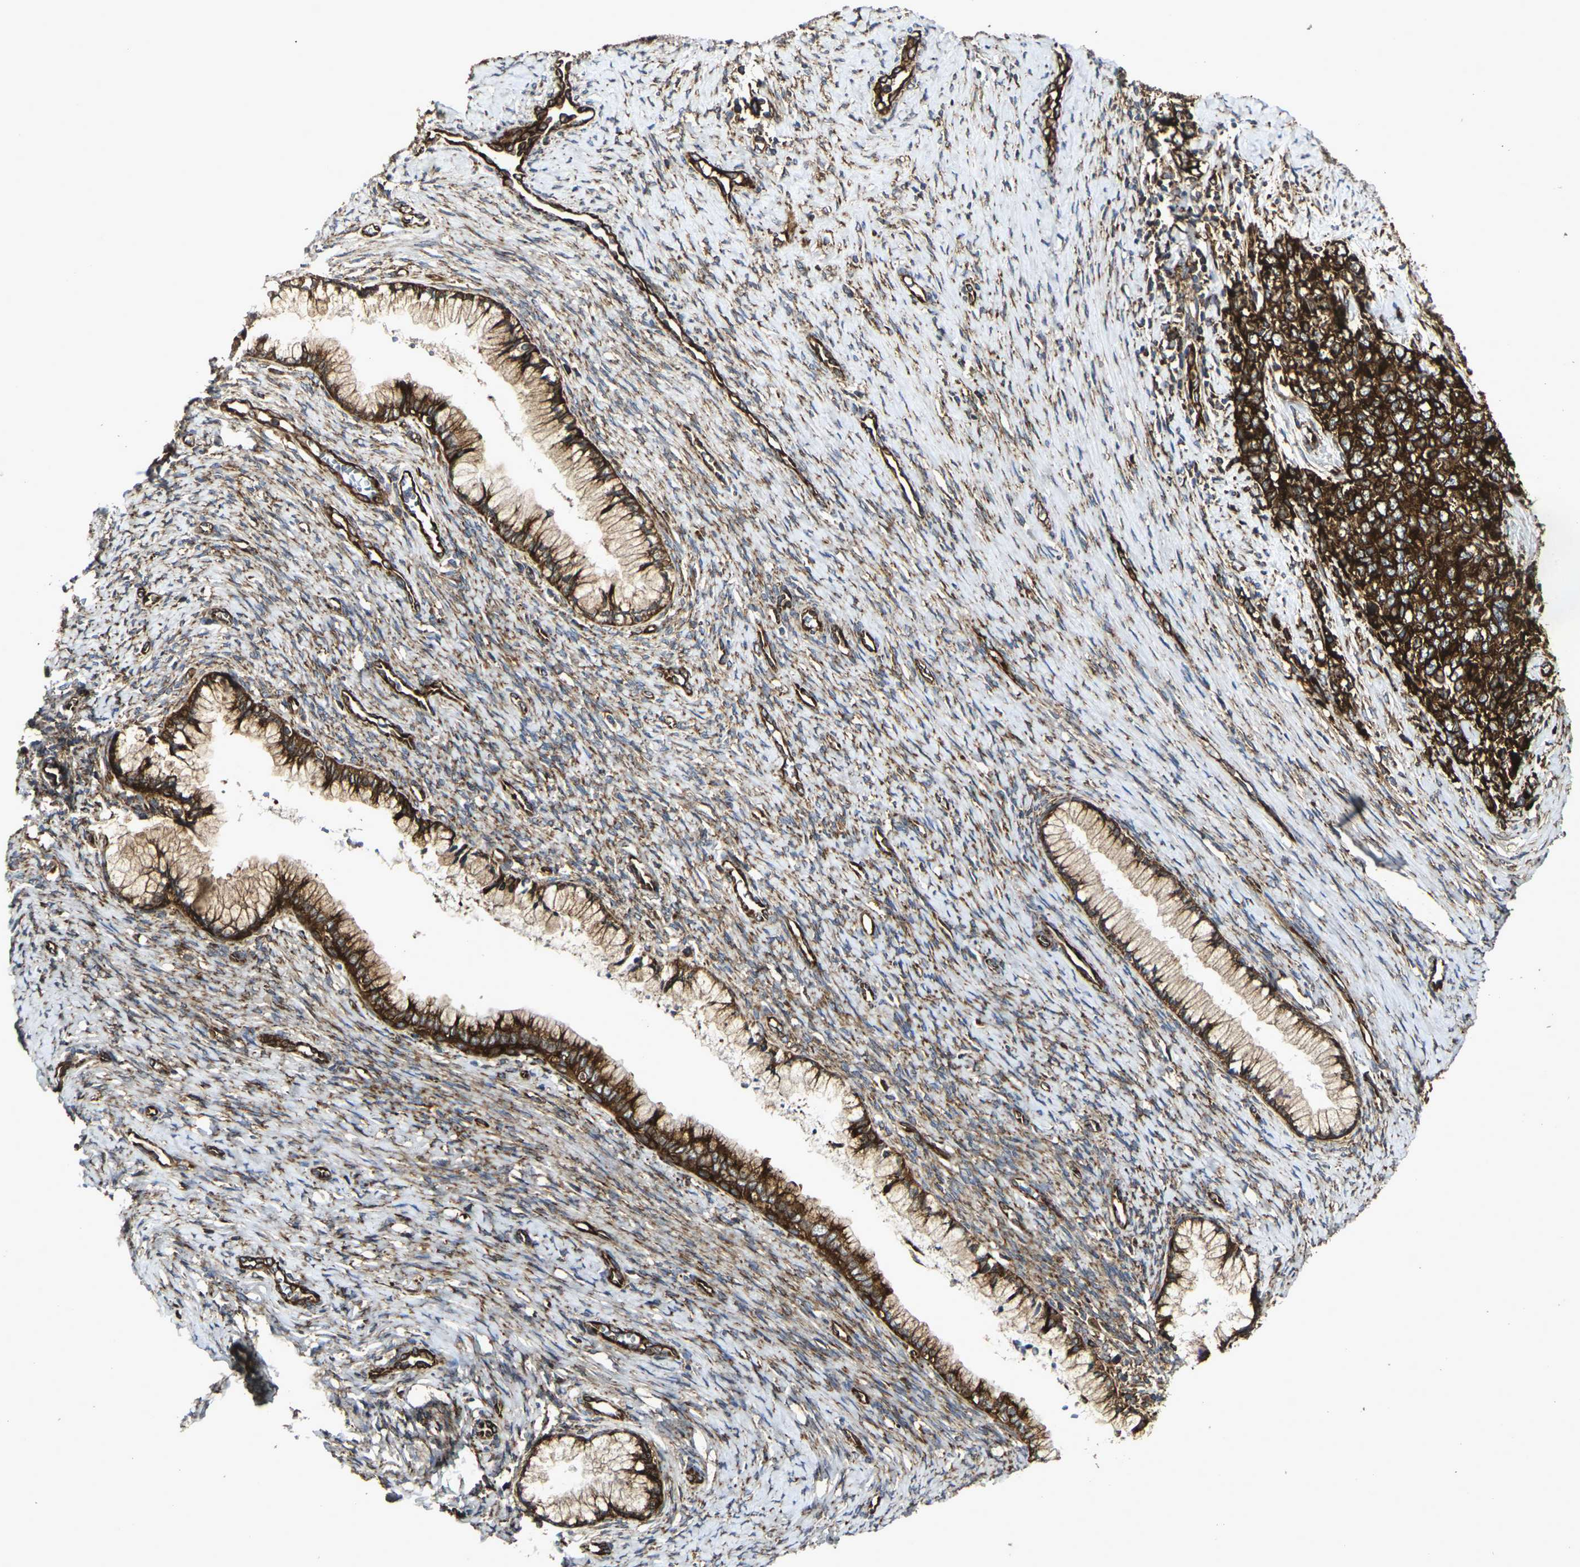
{"staining": {"intensity": "strong", "quantity": ">75%", "location": "cytoplasmic/membranous"}, "tissue": "cervical cancer", "cell_type": "Tumor cells", "image_type": "cancer", "snomed": [{"axis": "morphology", "description": "Squamous cell carcinoma, NOS"}, {"axis": "topography", "description": "Cervix"}], "caption": "A photomicrograph showing strong cytoplasmic/membranous positivity in about >75% of tumor cells in cervical cancer (squamous cell carcinoma), as visualized by brown immunohistochemical staining.", "gene": "MARCHF2", "patient": {"sex": "female", "age": 63}}